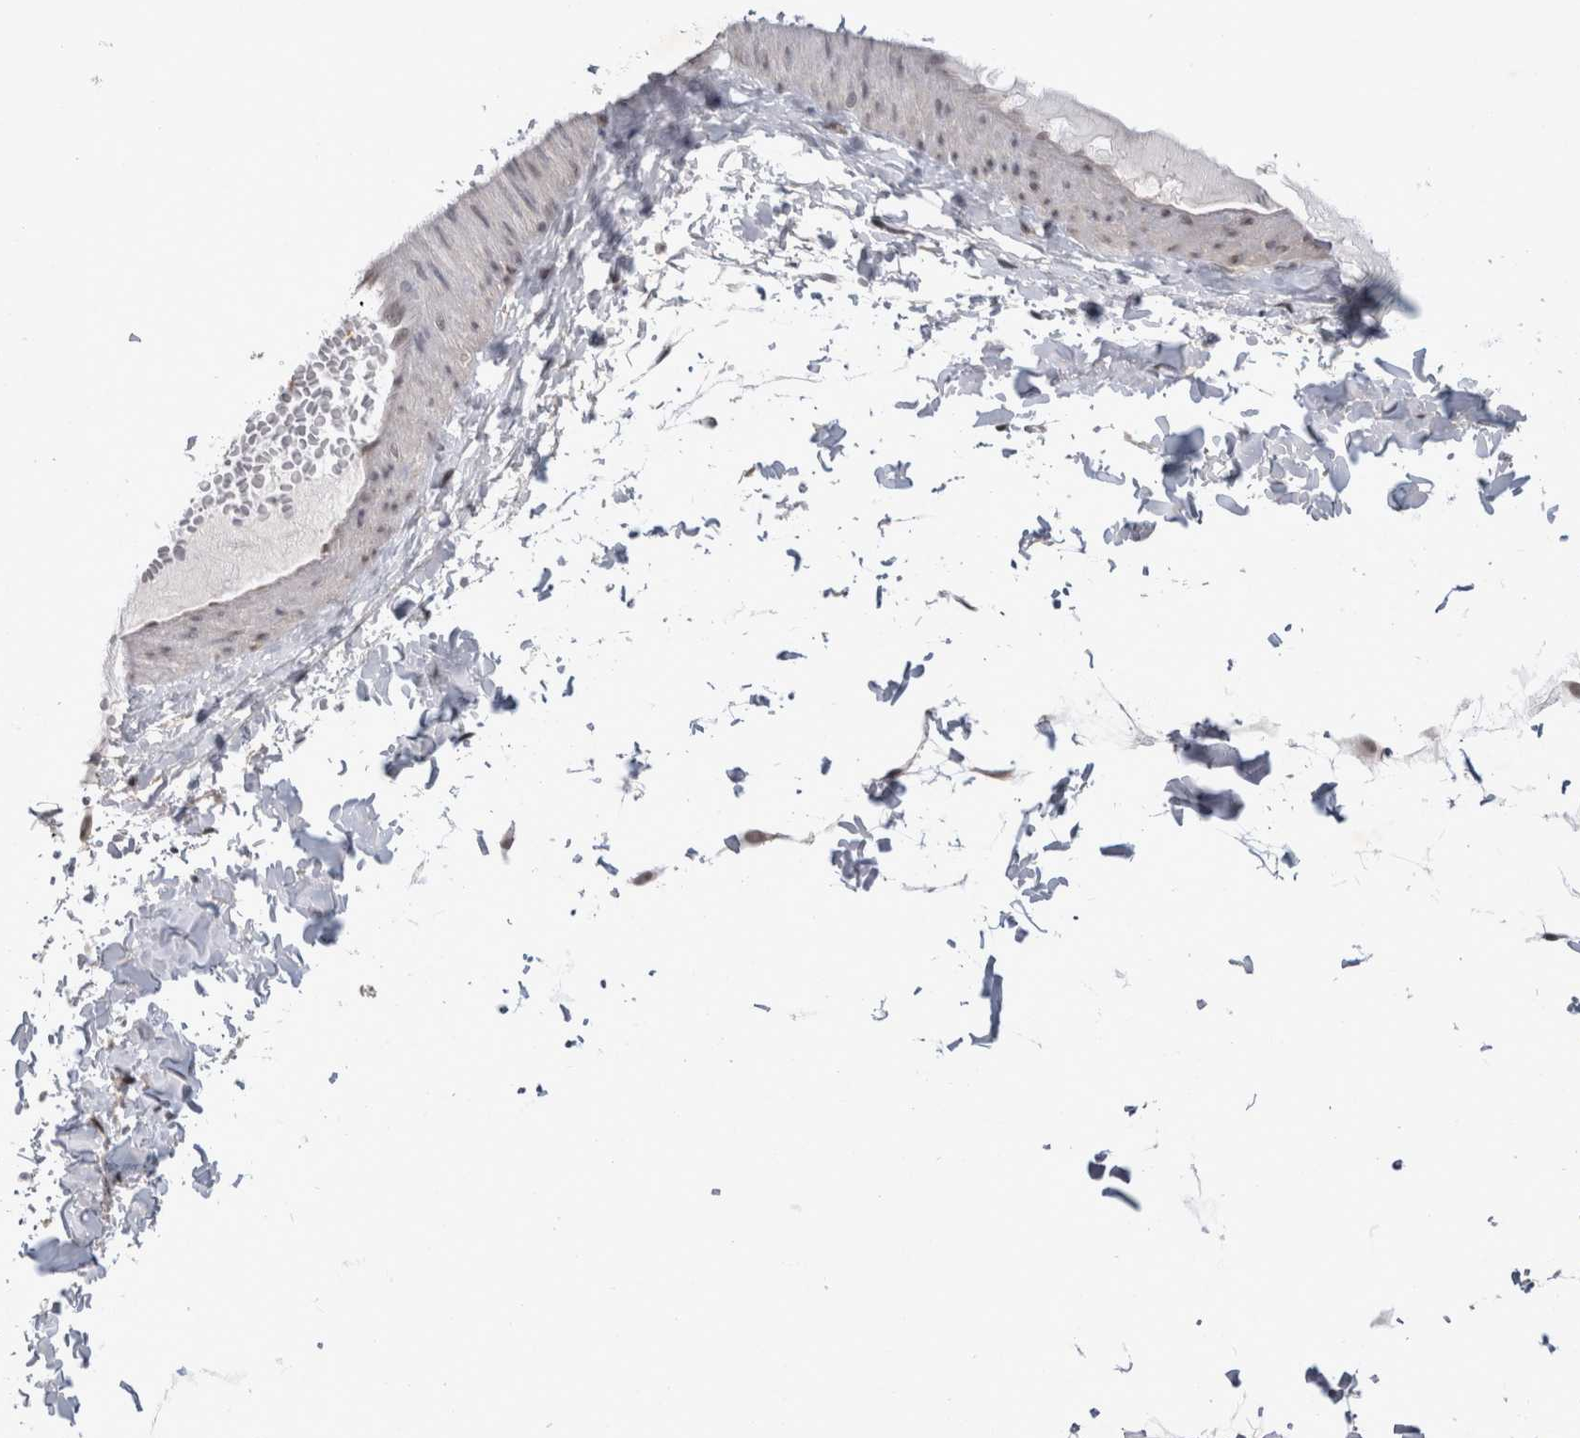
{"staining": {"intensity": "weak", "quantity": "25%-75%", "location": "cytoplasmic/membranous"}, "tissue": "adipose tissue", "cell_type": "Adipocytes", "image_type": "normal", "snomed": [{"axis": "morphology", "description": "Normal tissue, NOS"}, {"axis": "topography", "description": "Adipose tissue"}, {"axis": "topography", "description": "Vascular tissue"}, {"axis": "topography", "description": "Peripheral nerve tissue"}], "caption": "Immunohistochemical staining of unremarkable adipose tissue displays weak cytoplasmic/membranous protein positivity in approximately 25%-75% of adipocytes. The protein of interest is shown in brown color, while the nuclei are stained blue.", "gene": "PSMB2", "patient": {"sex": "male", "age": 25}}